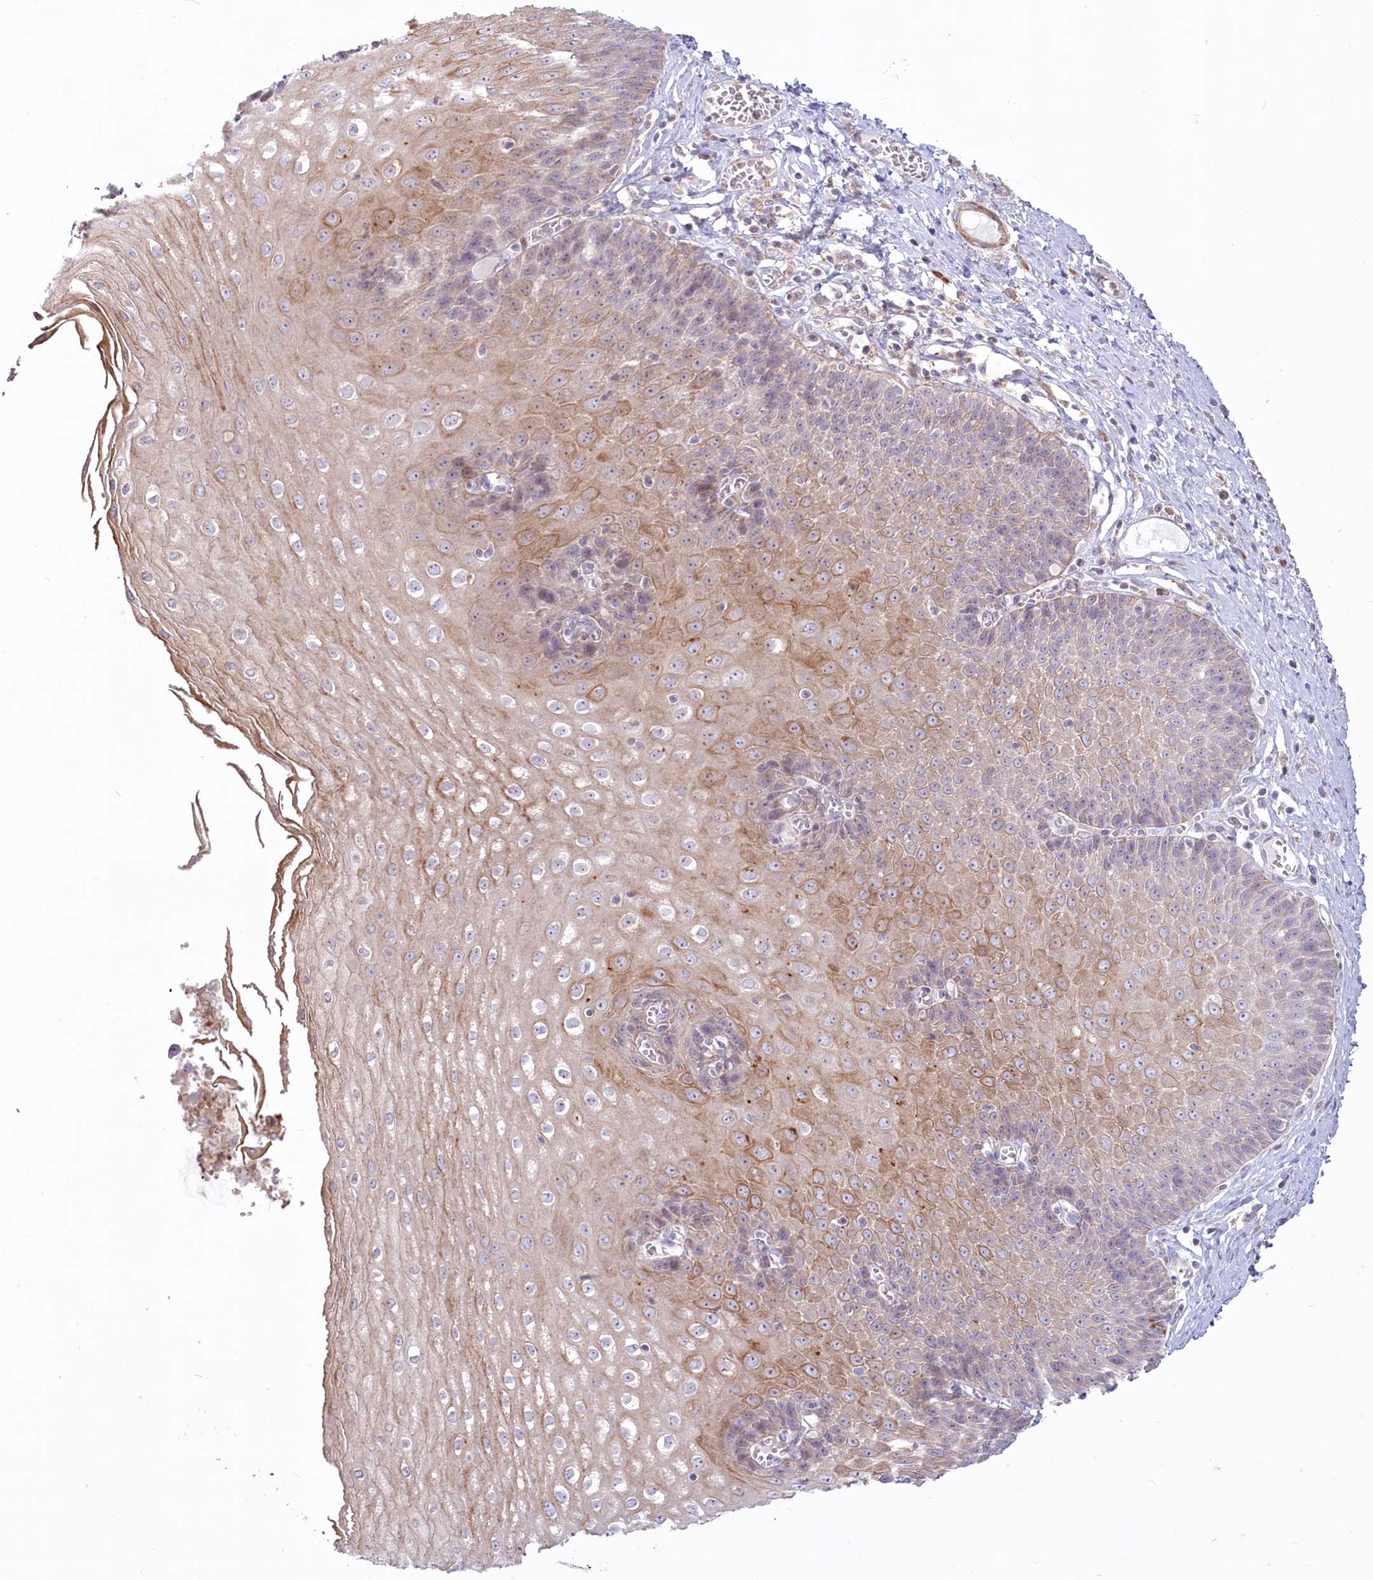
{"staining": {"intensity": "moderate", "quantity": "25%-75%", "location": "cytoplasmic/membranous"}, "tissue": "esophagus", "cell_type": "Squamous epithelial cells", "image_type": "normal", "snomed": [{"axis": "morphology", "description": "Normal tissue, NOS"}, {"axis": "topography", "description": "Esophagus"}], "caption": "Immunohistochemical staining of unremarkable human esophagus reveals 25%-75% levels of moderate cytoplasmic/membranous protein positivity in about 25%-75% of squamous epithelial cells.", "gene": "MTG1", "patient": {"sex": "male", "age": 60}}